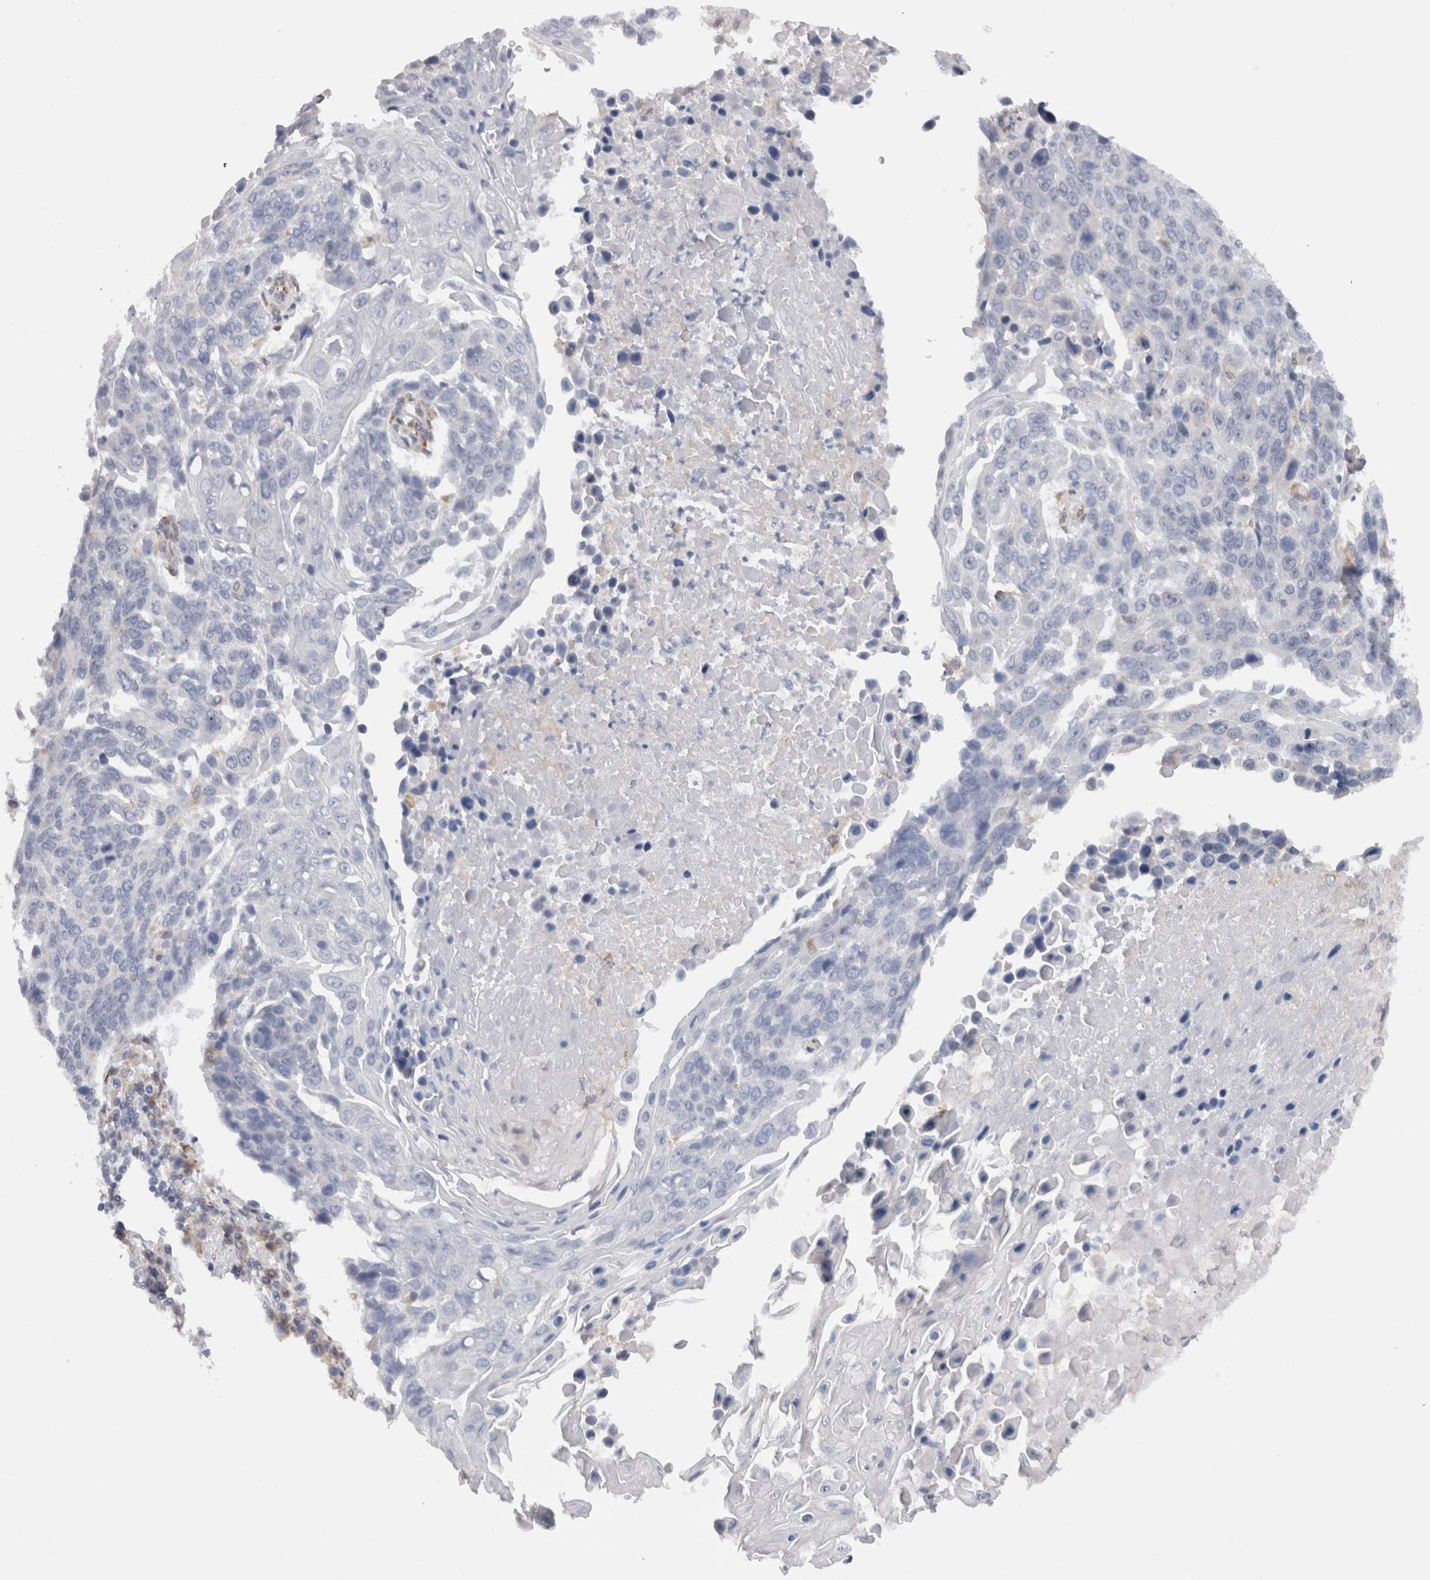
{"staining": {"intensity": "negative", "quantity": "none", "location": "none"}, "tissue": "lung cancer", "cell_type": "Tumor cells", "image_type": "cancer", "snomed": [{"axis": "morphology", "description": "Squamous cell carcinoma, NOS"}, {"axis": "topography", "description": "Lung"}], "caption": "DAB (3,3'-diaminobenzidine) immunohistochemical staining of human lung cancer reveals no significant positivity in tumor cells. (DAB (3,3'-diaminobenzidine) immunohistochemistry (IHC) visualized using brightfield microscopy, high magnification).", "gene": "VCPIP1", "patient": {"sex": "male", "age": 66}}